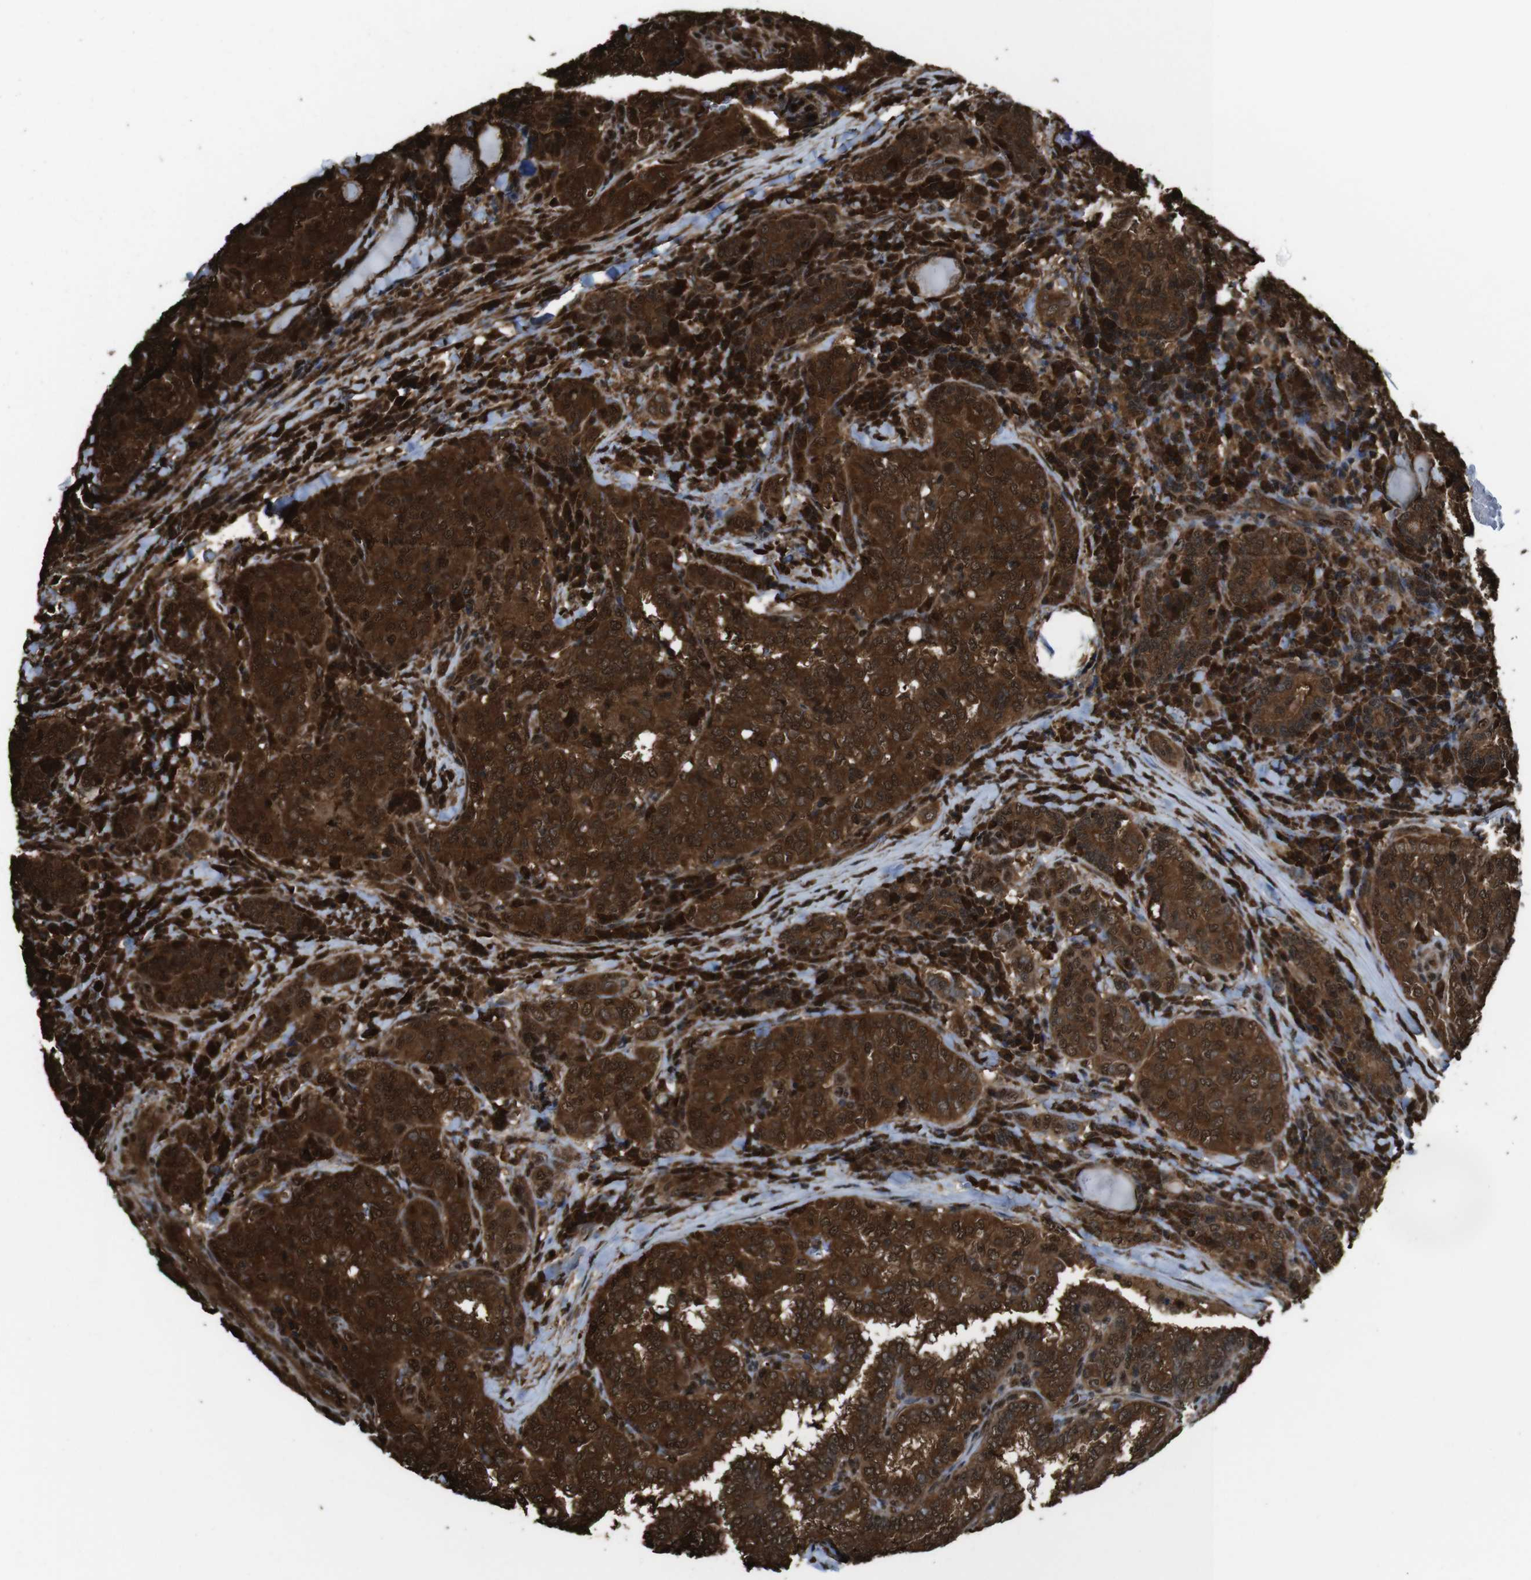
{"staining": {"intensity": "strong", "quantity": ">75%", "location": "cytoplasmic/membranous,nuclear"}, "tissue": "thyroid cancer", "cell_type": "Tumor cells", "image_type": "cancer", "snomed": [{"axis": "morphology", "description": "Papillary adenocarcinoma, NOS"}, {"axis": "topography", "description": "Thyroid gland"}], "caption": "Immunohistochemistry (IHC) (DAB (3,3'-diaminobenzidine)) staining of papillary adenocarcinoma (thyroid) reveals strong cytoplasmic/membranous and nuclear protein positivity in approximately >75% of tumor cells.", "gene": "VCP", "patient": {"sex": "female", "age": 30}}